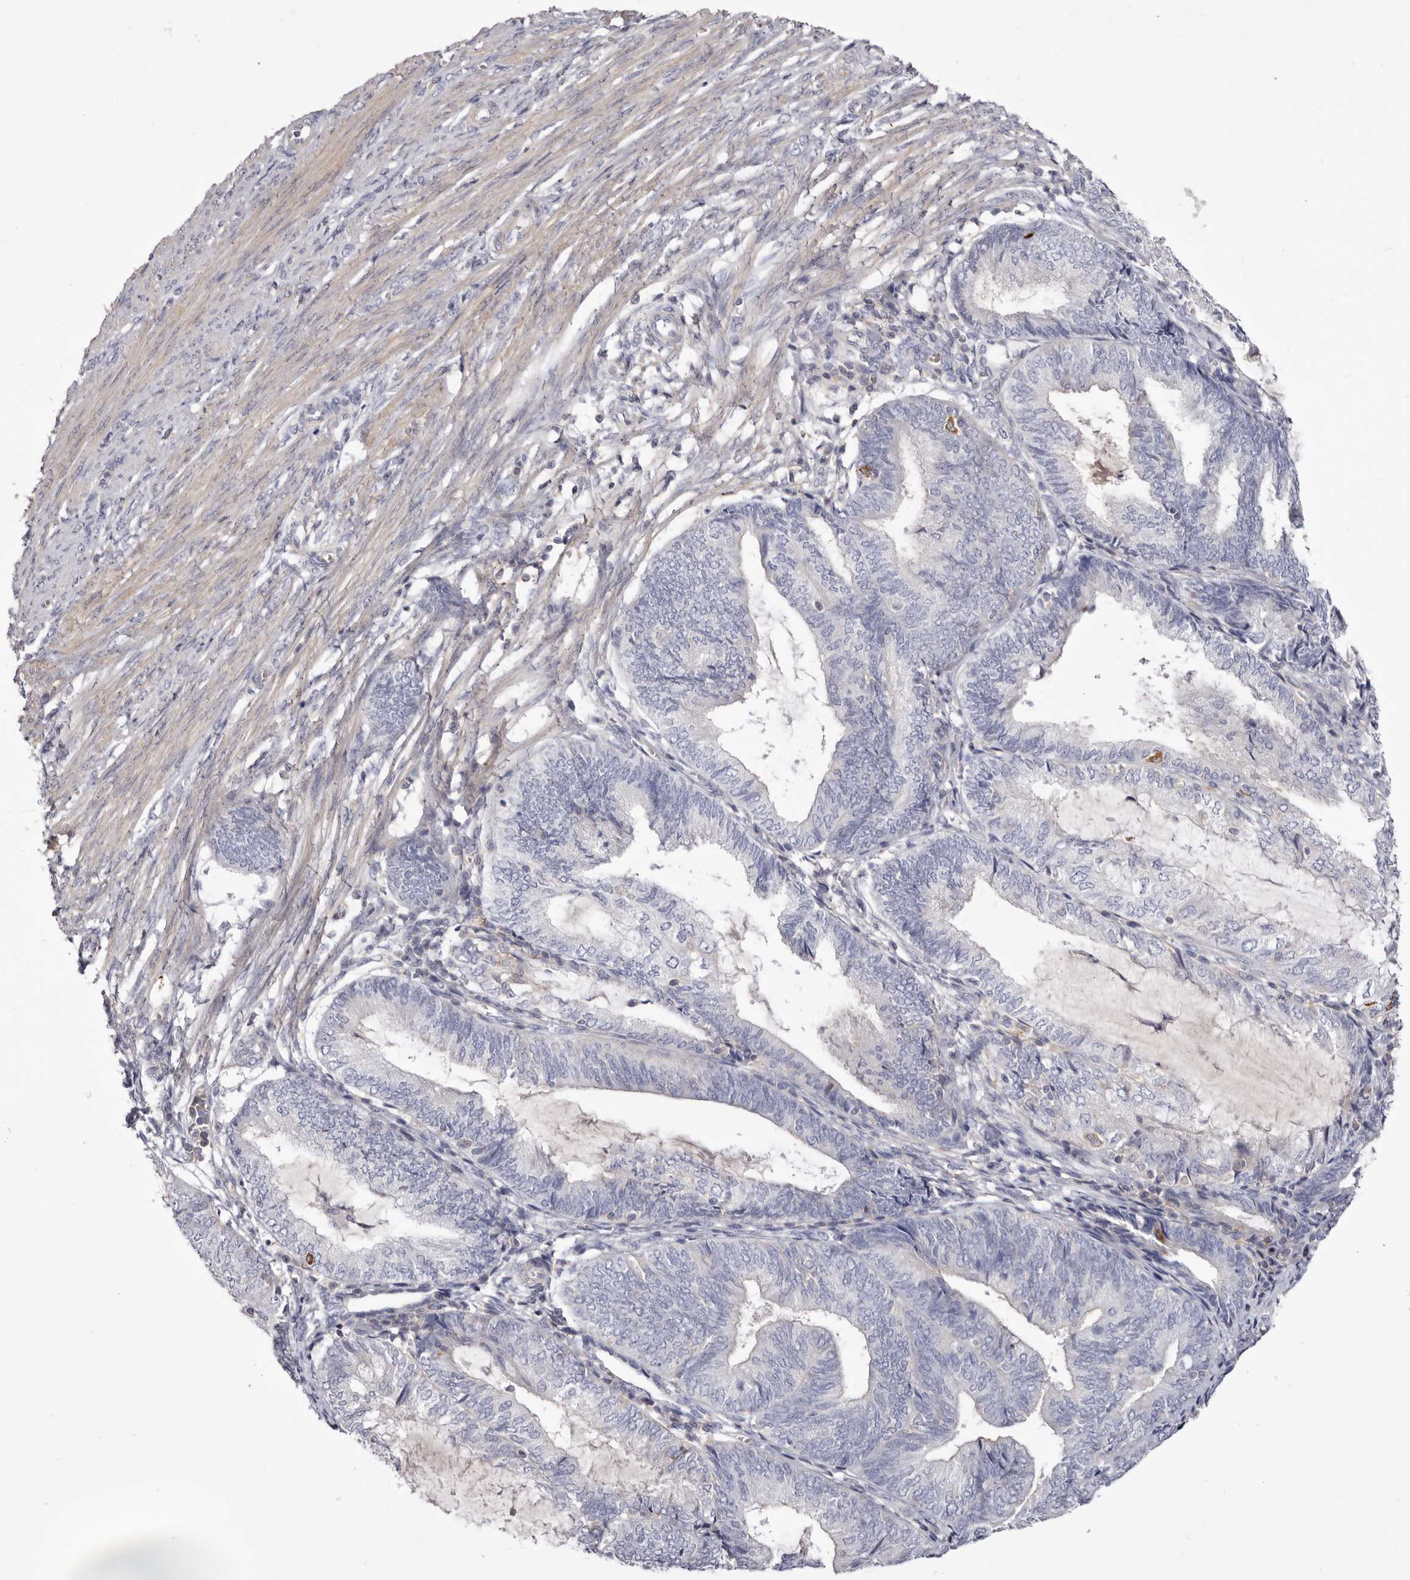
{"staining": {"intensity": "negative", "quantity": "none", "location": "none"}, "tissue": "endometrial cancer", "cell_type": "Tumor cells", "image_type": "cancer", "snomed": [{"axis": "morphology", "description": "Adenocarcinoma, NOS"}, {"axis": "topography", "description": "Endometrium"}], "caption": "Human endometrial adenocarcinoma stained for a protein using IHC reveals no positivity in tumor cells.", "gene": "S1PR5", "patient": {"sex": "female", "age": 81}}